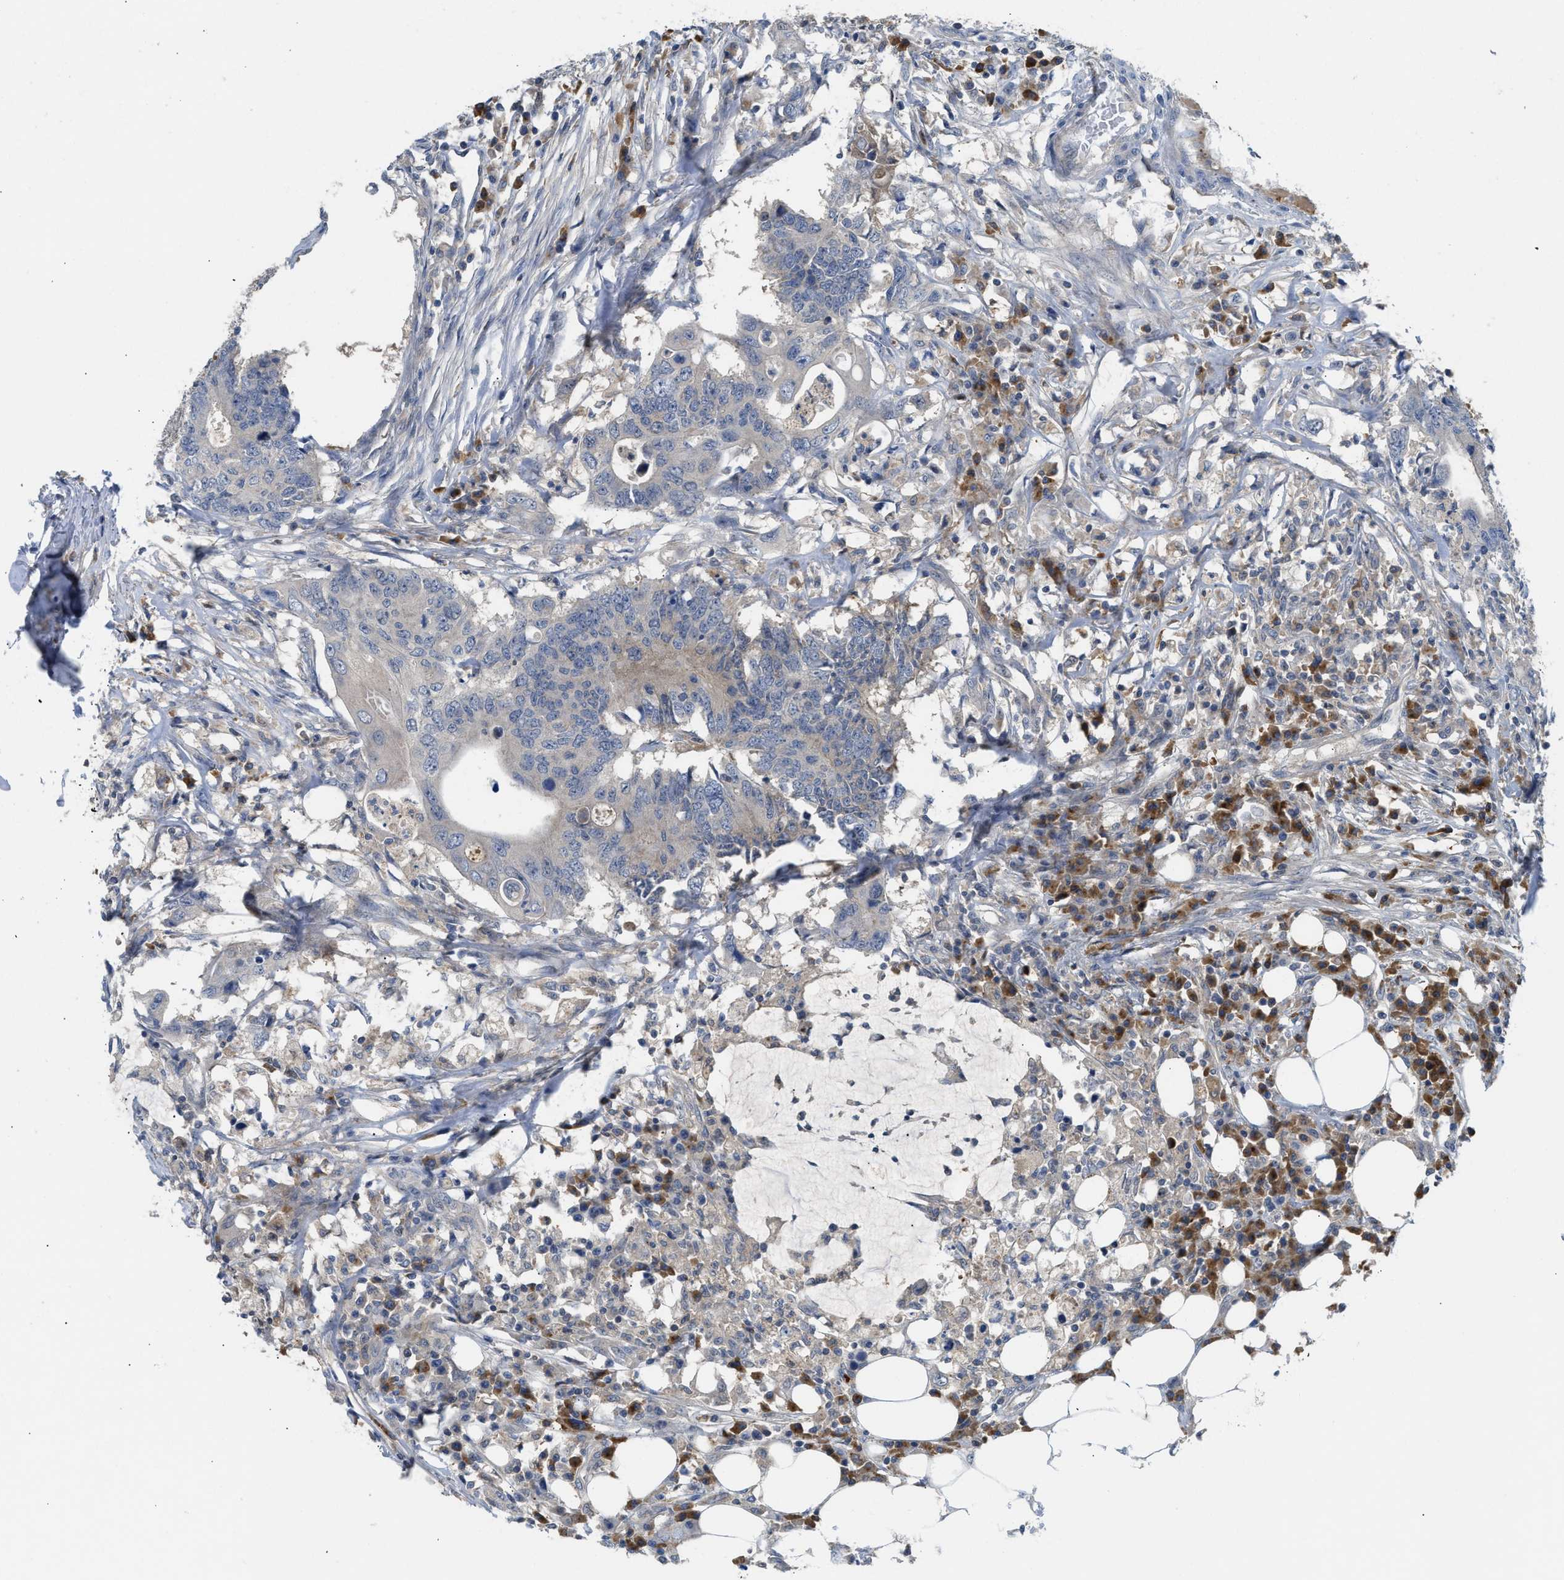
{"staining": {"intensity": "negative", "quantity": "none", "location": "none"}, "tissue": "colorectal cancer", "cell_type": "Tumor cells", "image_type": "cancer", "snomed": [{"axis": "morphology", "description": "Adenocarcinoma, NOS"}, {"axis": "topography", "description": "Colon"}], "caption": "This is a histopathology image of immunohistochemistry (IHC) staining of colorectal cancer (adenocarcinoma), which shows no positivity in tumor cells. (Stains: DAB immunohistochemistry with hematoxylin counter stain, Microscopy: brightfield microscopy at high magnification).", "gene": "ZNF251", "patient": {"sex": "male", "age": 71}}